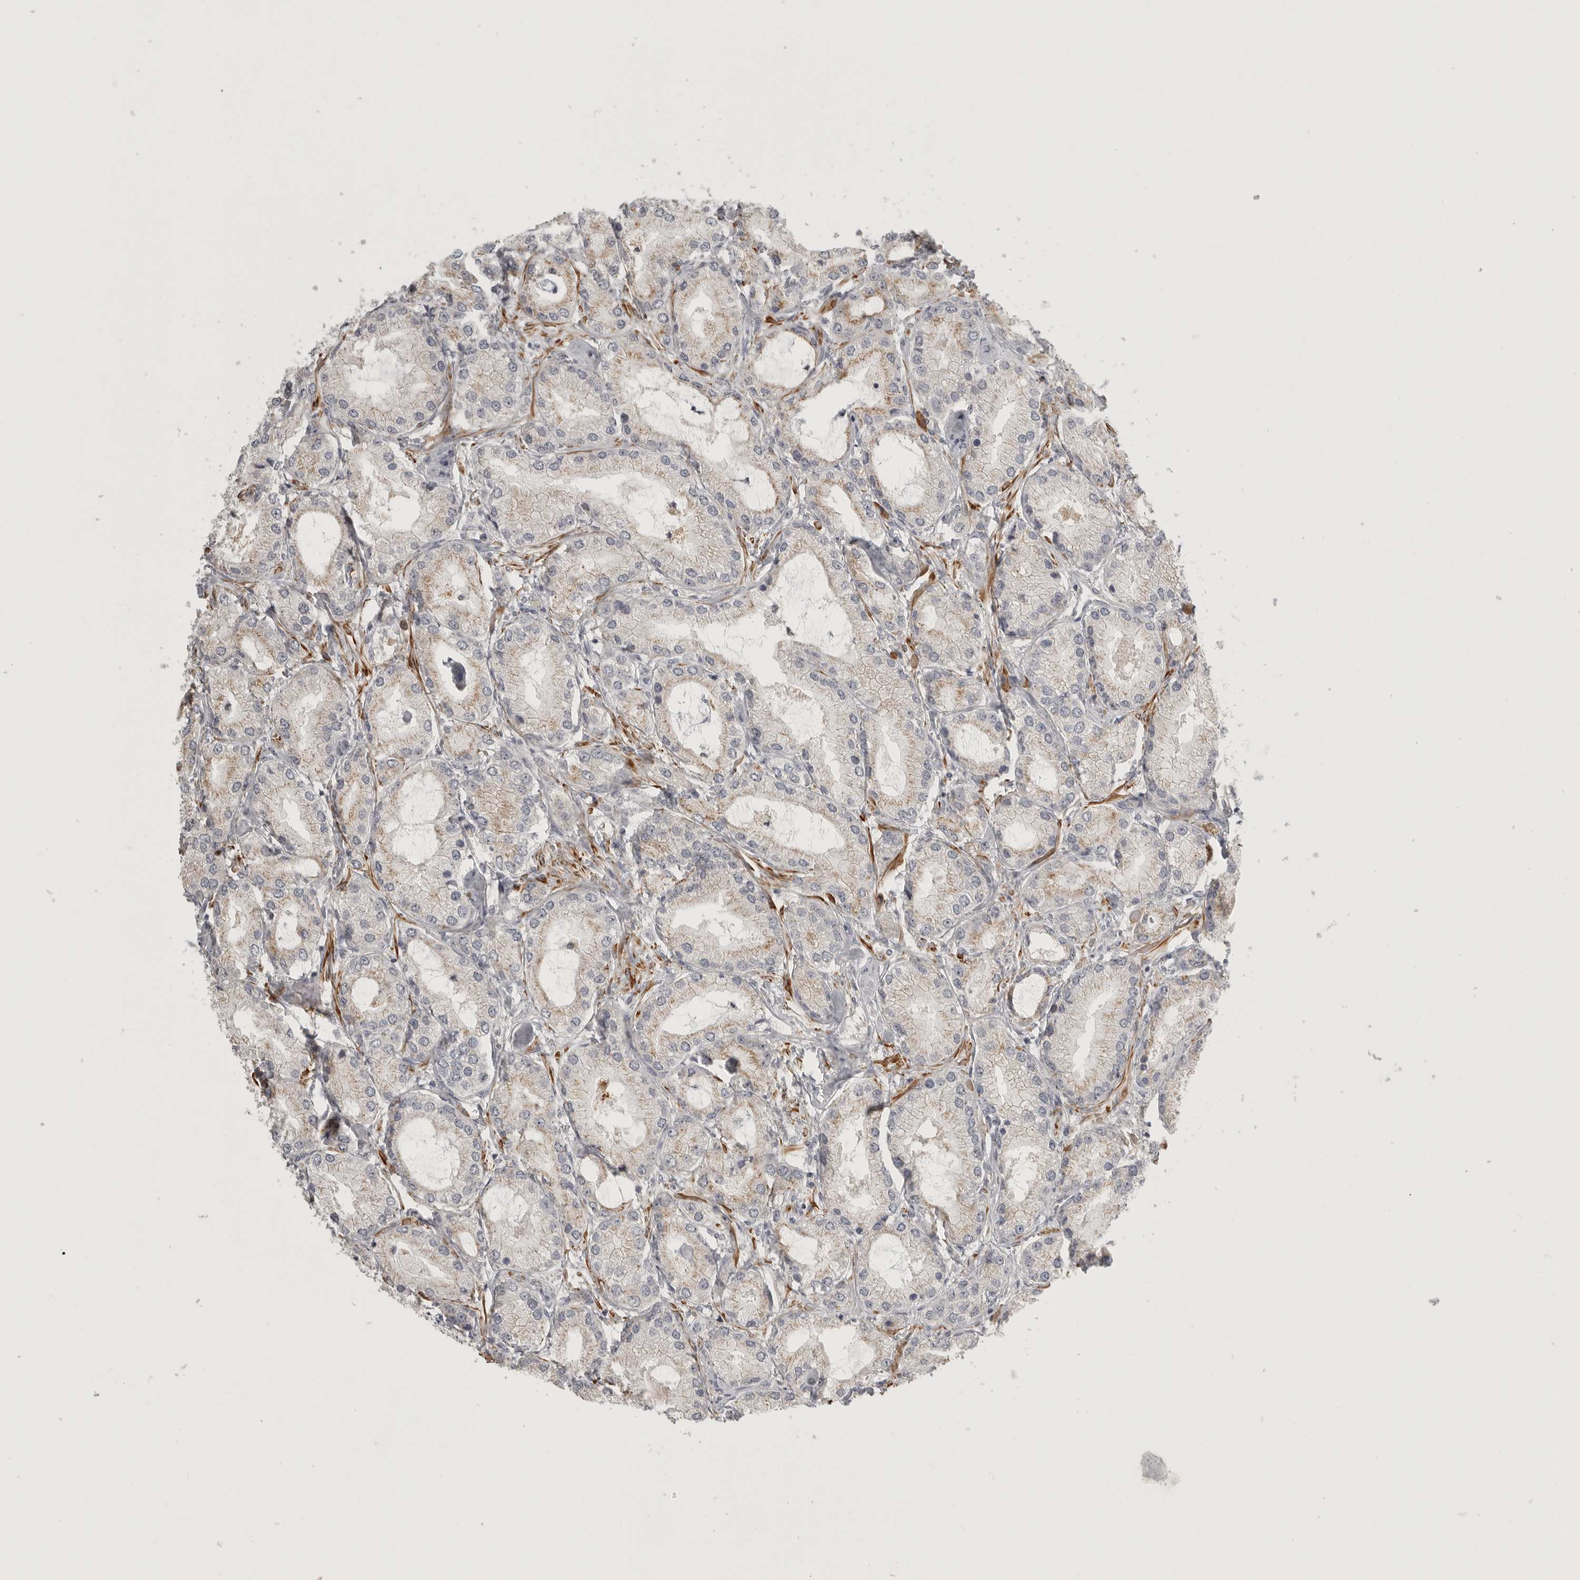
{"staining": {"intensity": "weak", "quantity": "<25%", "location": "cytoplasmic/membranous"}, "tissue": "prostate cancer", "cell_type": "Tumor cells", "image_type": "cancer", "snomed": [{"axis": "morphology", "description": "Adenocarcinoma, Low grade"}, {"axis": "topography", "description": "Prostate"}], "caption": "Immunohistochemistry image of neoplastic tissue: human prostate cancer (low-grade adenocarcinoma) stained with DAB (3,3'-diaminobenzidine) displays no significant protein expression in tumor cells.", "gene": "STAB2", "patient": {"sex": "male", "age": 62}}